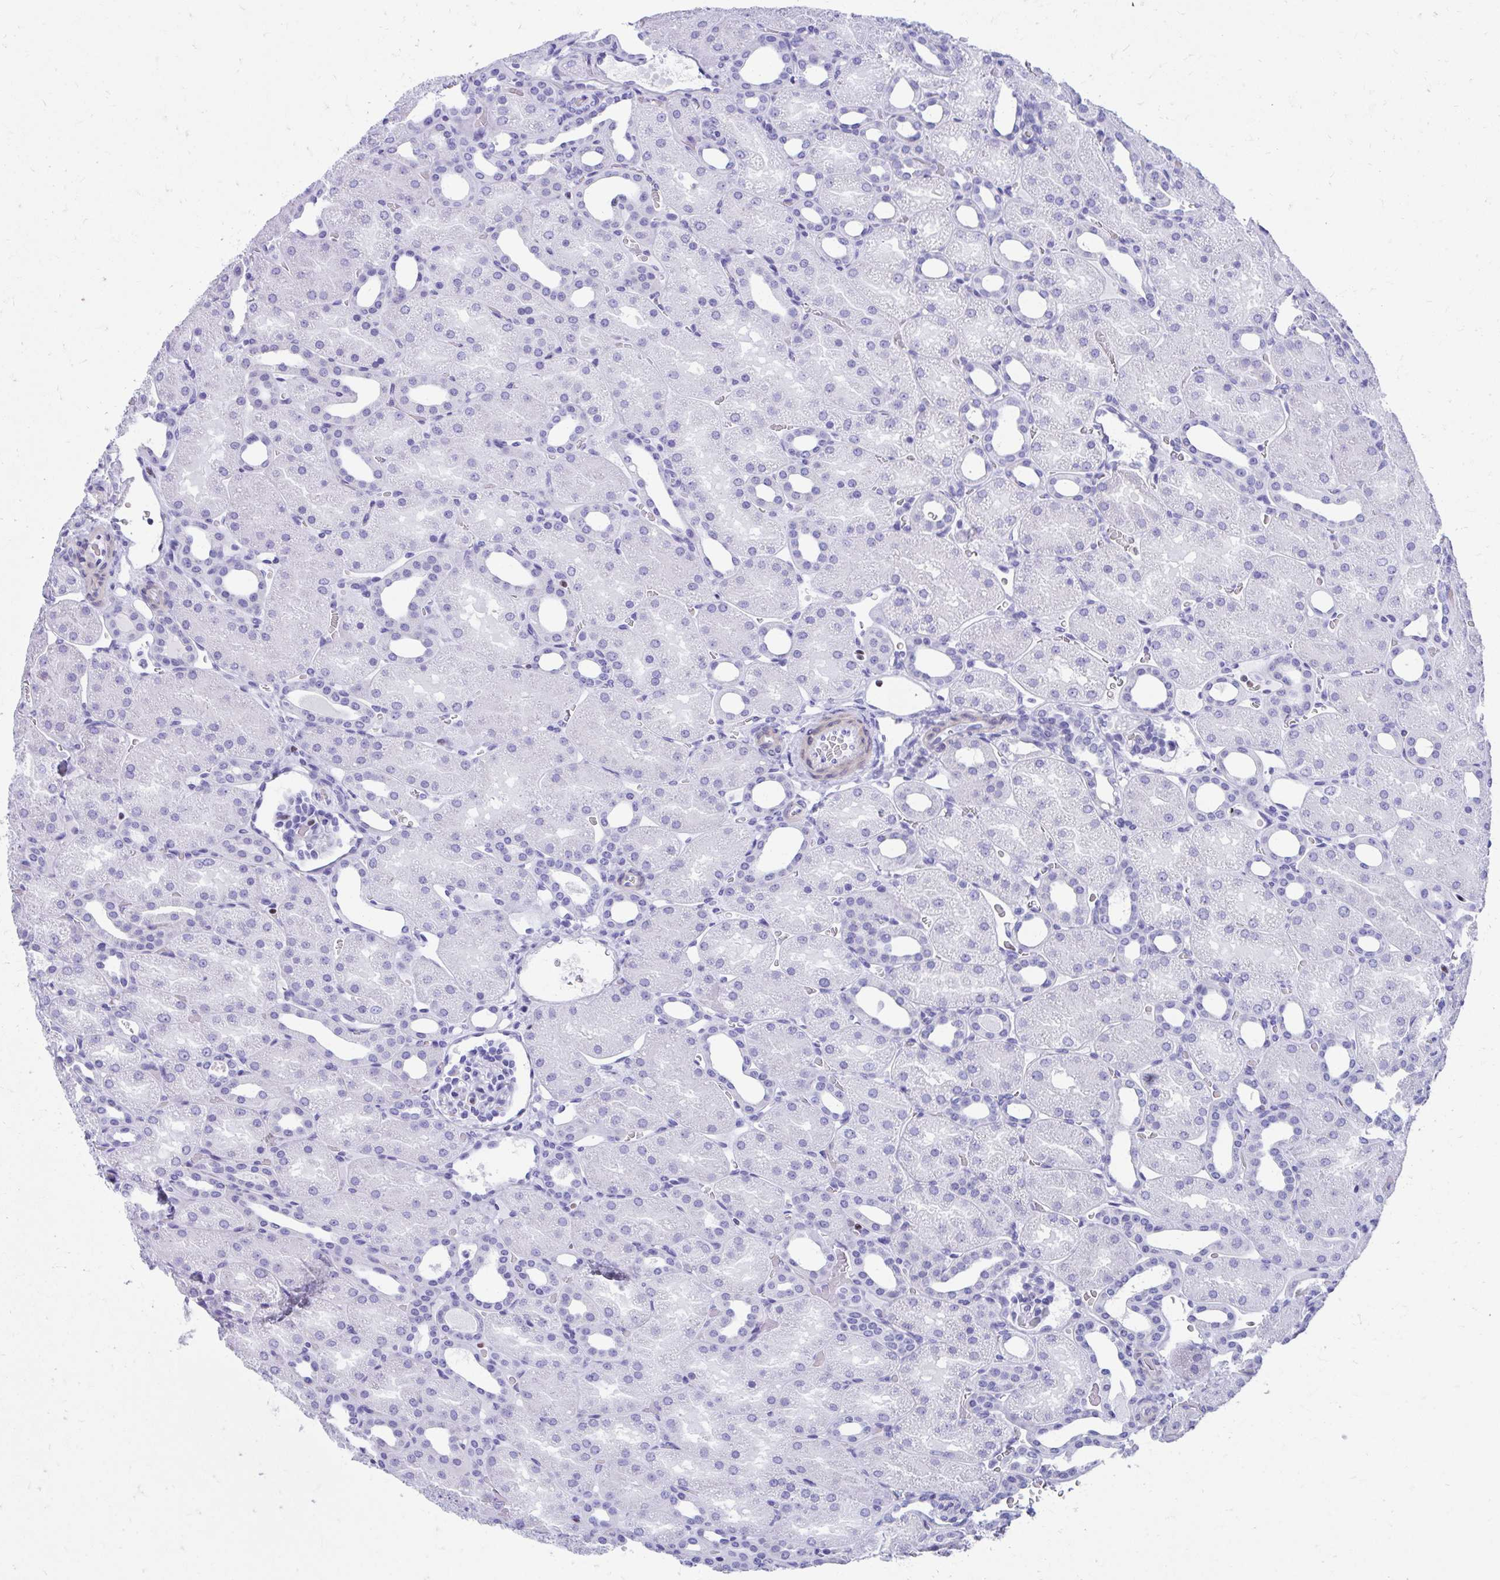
{"staining": {"intensity": "negative", "quantity": "none", "location": "none"}, "tissue": "kidney", "cell_type": "Cells in glomeruli", "image_type": "normal", "snomed": [{"axis": "morphology", "description": "Normal tissue, NOS"}, {"axis": "topography", "description": "Kidney"}], "caption": "There is no significant expression in cells in glomeruli of kidney. The staining is performed using DAB brown chromogen with nuclei counter-stained in using hematoxylin.", "gene": "RUNX3", "patient": {"sex": "male", "age": 2}}